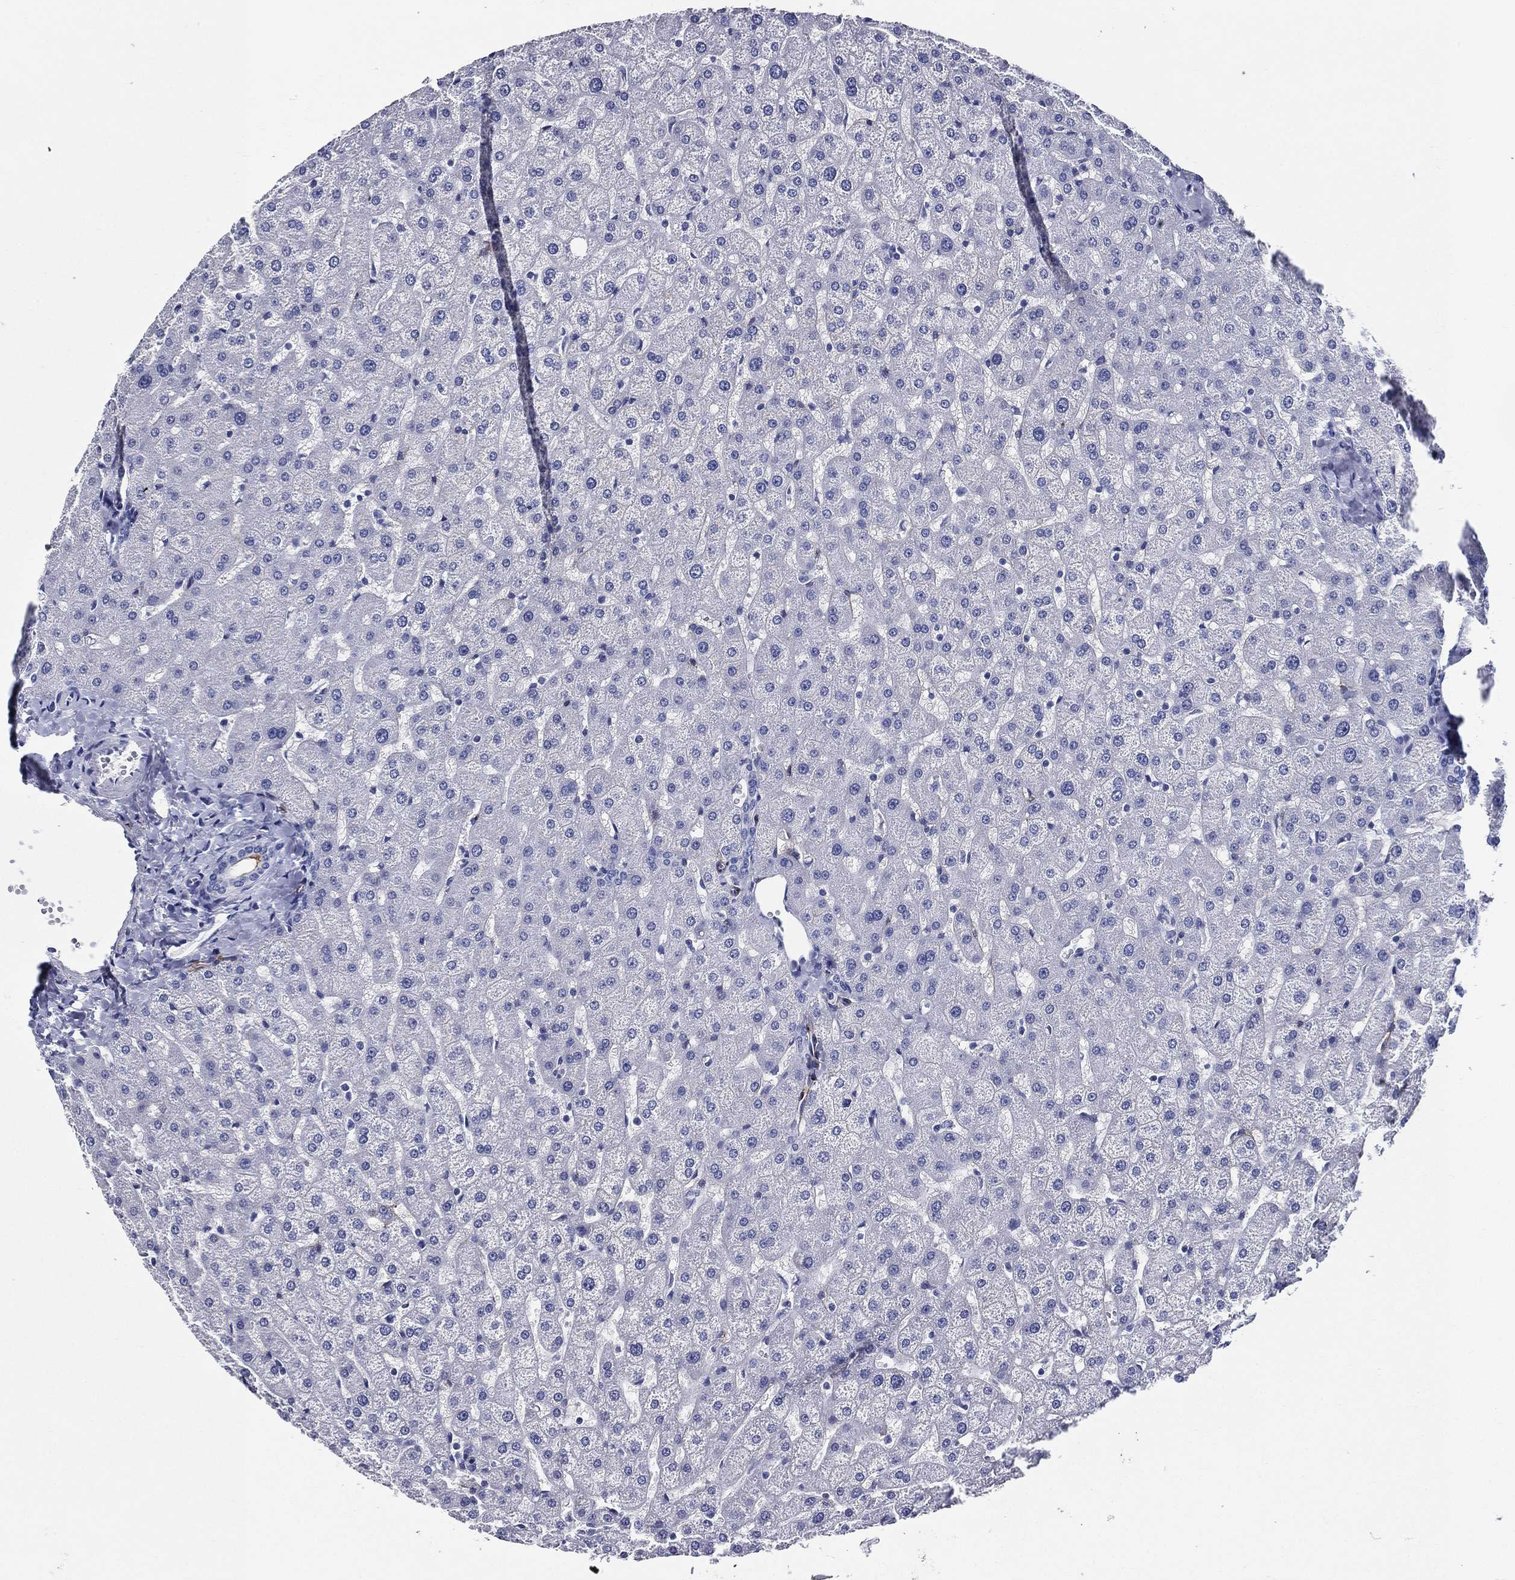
{"staining": {"intensity": "negative", "quantity": "none", "location": "none"}, "tissue": "liver", "cell_type": "Cholangiocytes", "image_type": "normal", "snomed": [{"axis": "morphology", "description": "Normal tissue, NOS"}, {"axis": "topography", "description": "Liver"}], "caption": "DAB (3,3'-diaminobenzidine) immunohistochemical staining of benign human liver shows no significant positivity in cholangiocytes. The staining is performed using DAB brown chromogen with nuclei counter-stained in using hematoxylin.", "gene": "ACE2", "patient": {"sex": "female", "age": 50}}